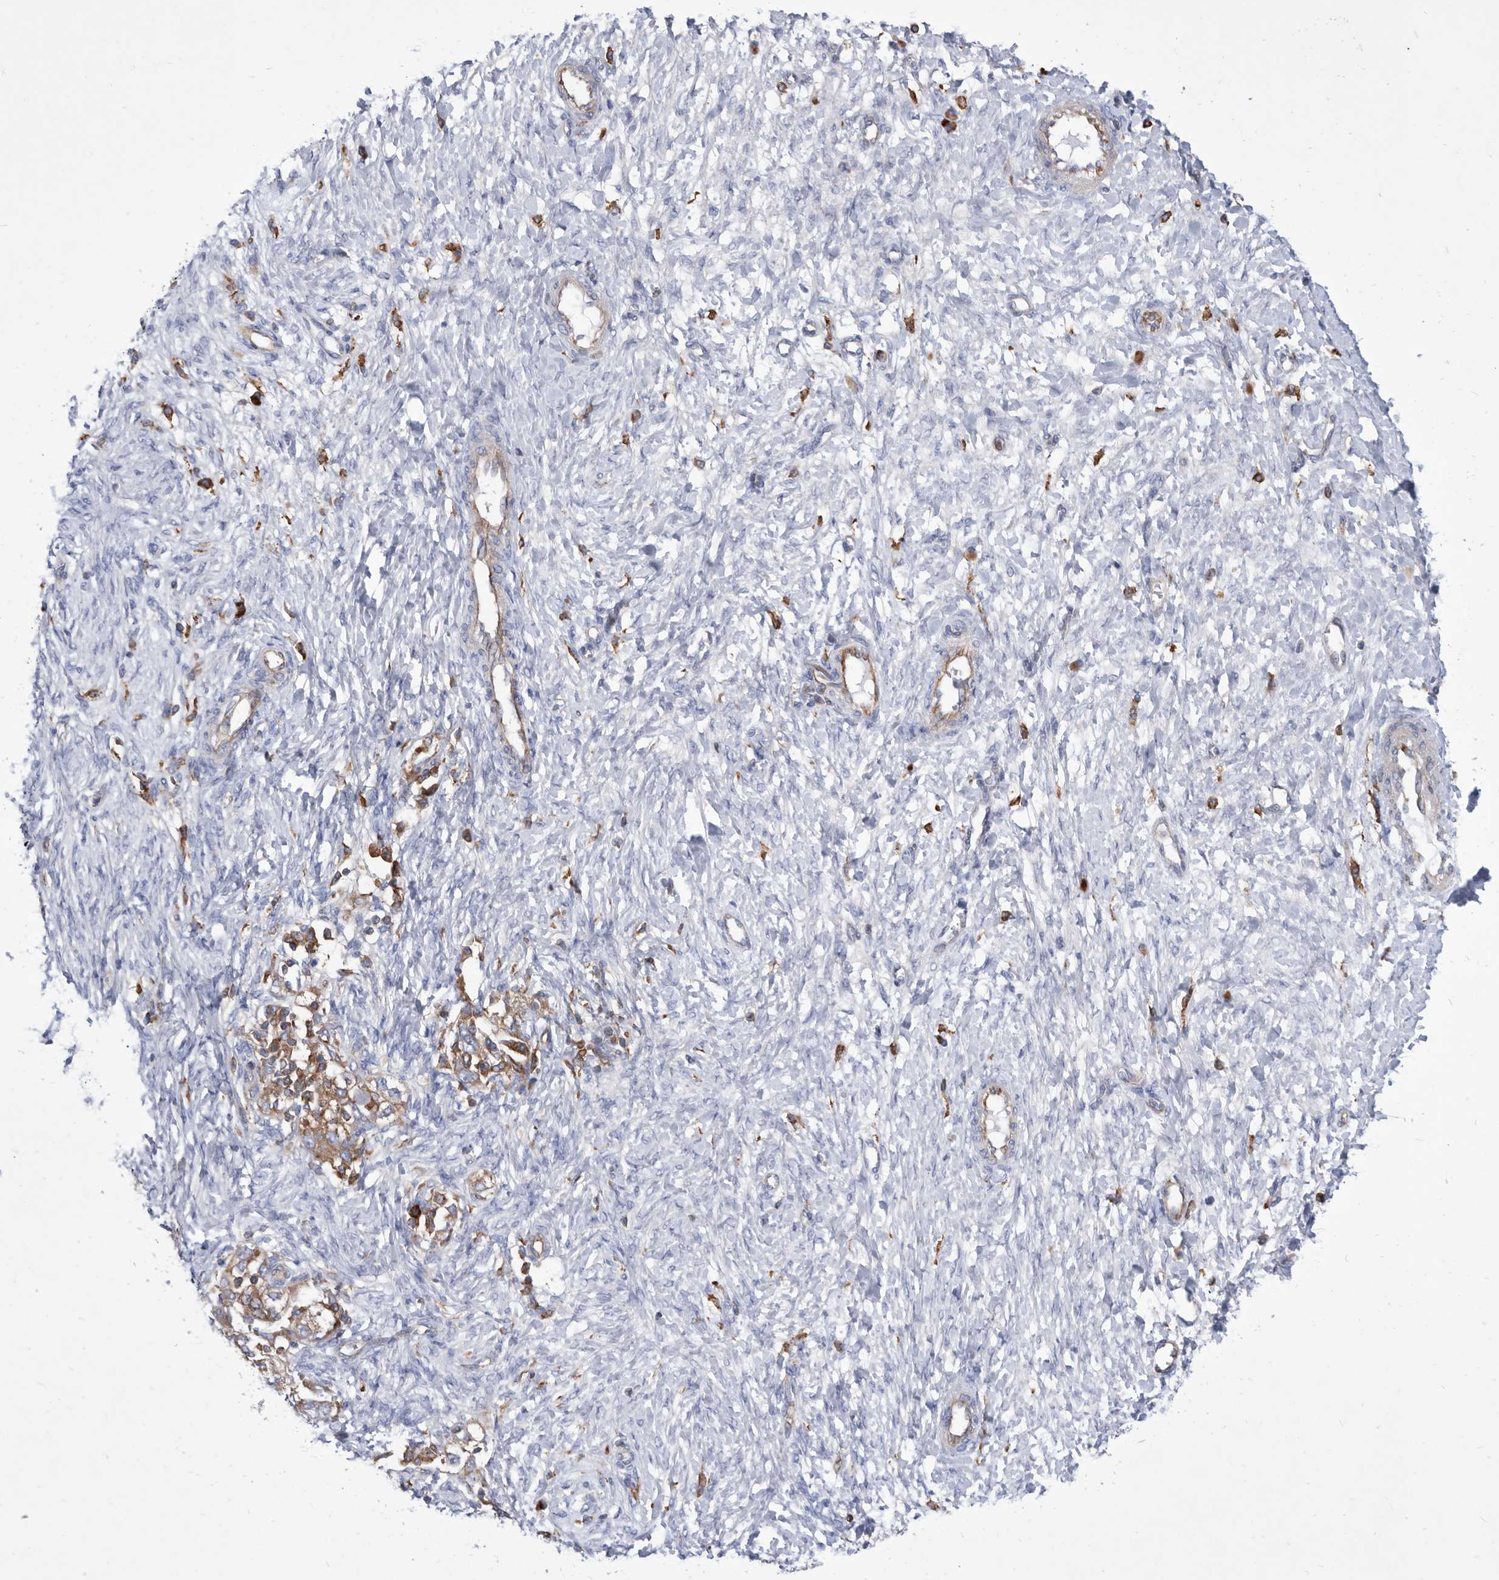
{"staining": {"intensity": "weak", "quantity": ">75%", "location": "cytoplasmic/membranous"}, "tissue": "ovarian cancer", "cell_type": "Tumor cells", "image_type": "cancer", "snomed": [{"axis": "morphology", "description": "Carcinoma, NOS"}, {"axis": "morphology", "description": "Cystadenocarcinoma, serous, NOS"}, {"axis": "topography", "description": "Ovary"}], "caption": "Brown immunohistochemical staining in human carcinoma (ovarian) shows weak cytoplasmic/membranous staining in approximately >75% of tumor cells.", "gene": "SMG7", "patient": {"sex": "female", "age": 69}}